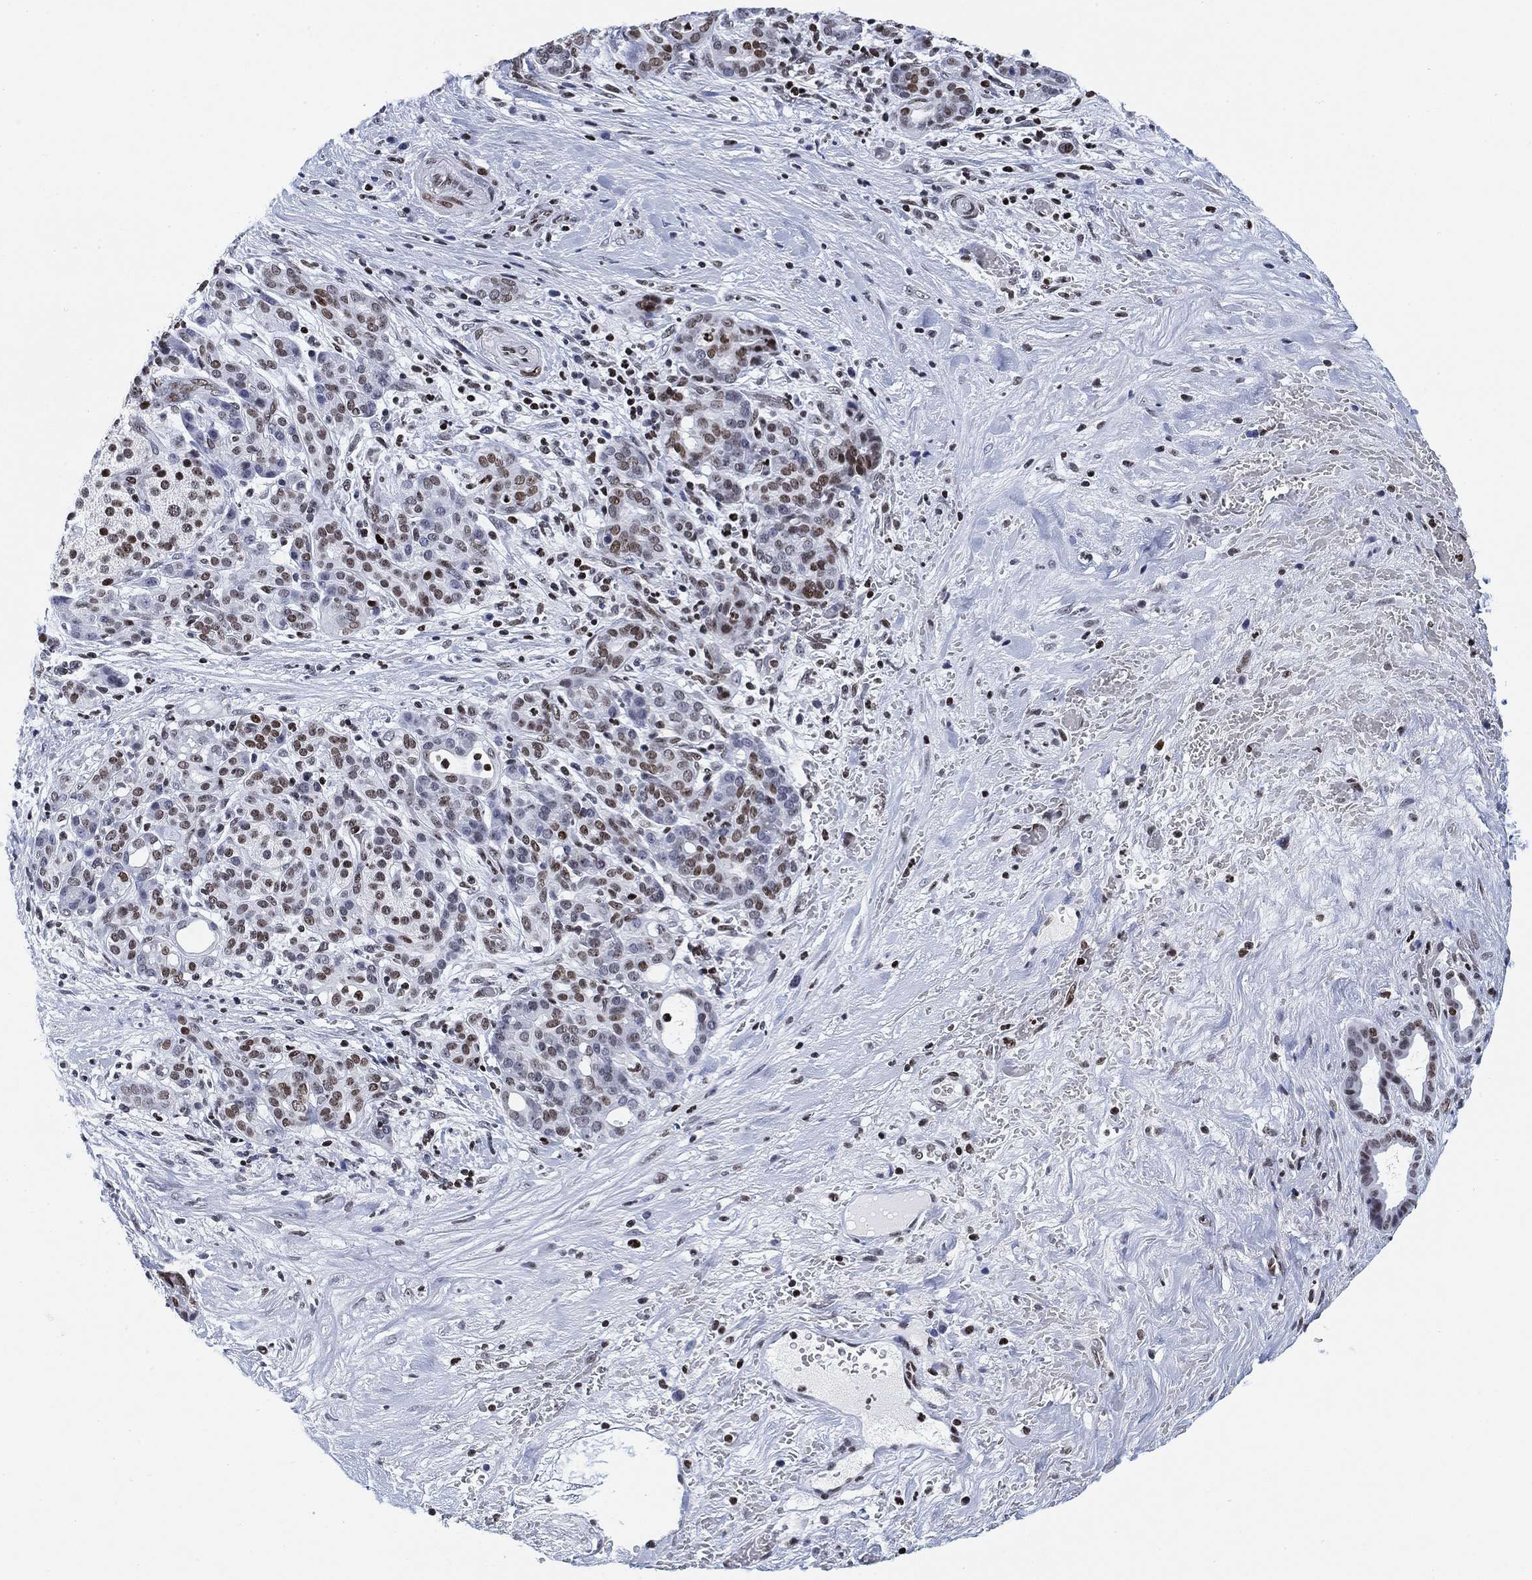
{"staining": {"intensity": "moderate", "quantity": "<25%", "location": "nuclear"}, "tissue": "pancreatic cancer", "cell_type": "Tumor cells", "image_type": "cancer", "snomed": [{"axis": "morphology", "description": "Adenocarcinoma, NOS"}, {"axis": "topography", "description": "Pancreas"}], "caption": "Protein analysis of adenocarcinoma (pancreatic) tissue exhibits moderate nuclear expression in about <25% of tumor cells.", "gene": "H1-10", "patient": {"sex": "male", "age": 44}}